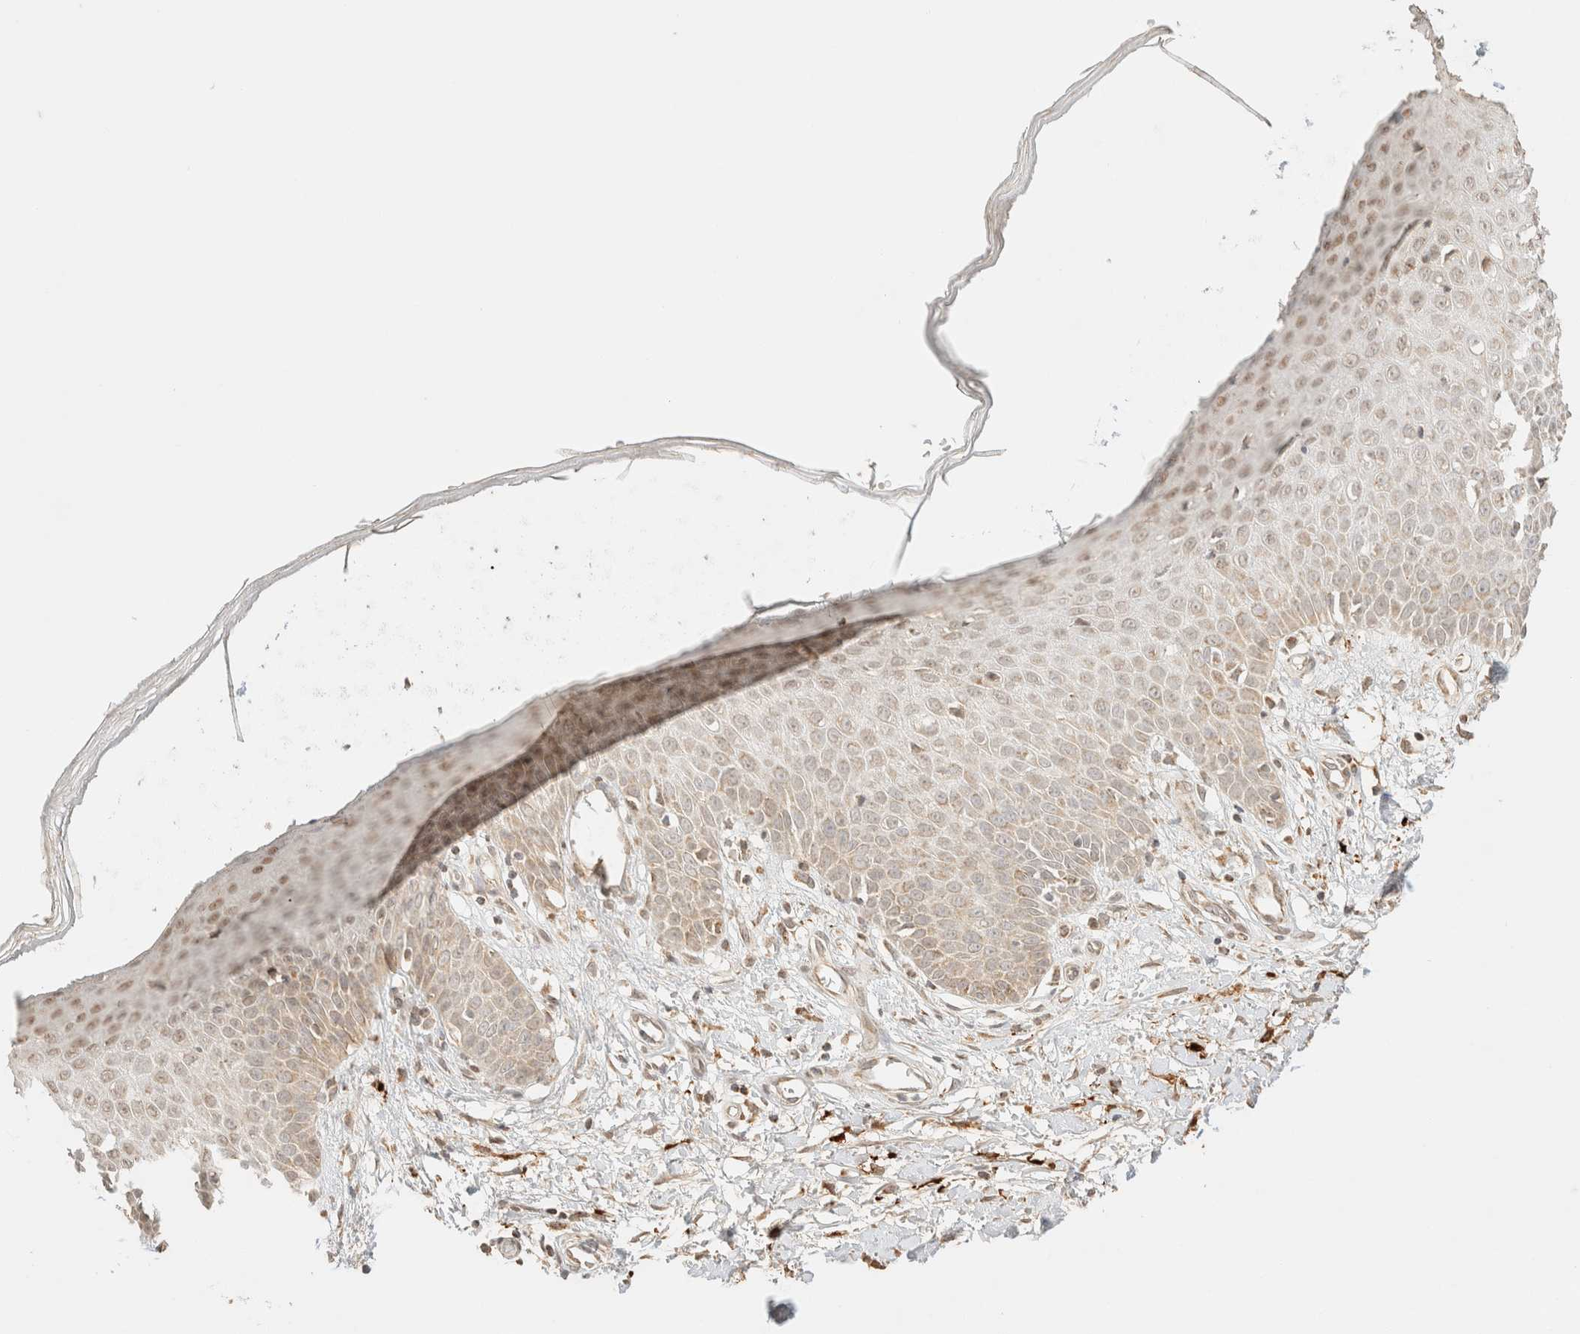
{"staining": {"intensity": "moderate", "quantity": ">75%", "location": "cytoplasmic/membranous"}, "tissue": "skin", "cell_type": "Fibroblasts", "image_type": "normal", "snomed": [{"axis": "morphology", "description": "Normal tissue, NOS"}, {"axis": "morphology", "description": "Inflammation, NOS"}, {"axis": "topography", "description": "Skin"}], "caption": "Protein staining shows moderate cytoplasmic/membranous positivity in about >75% of fibroblasts in unremarkable skin.", "gene": "TACO1", "patient": {"sex": "female", "age": 44}}